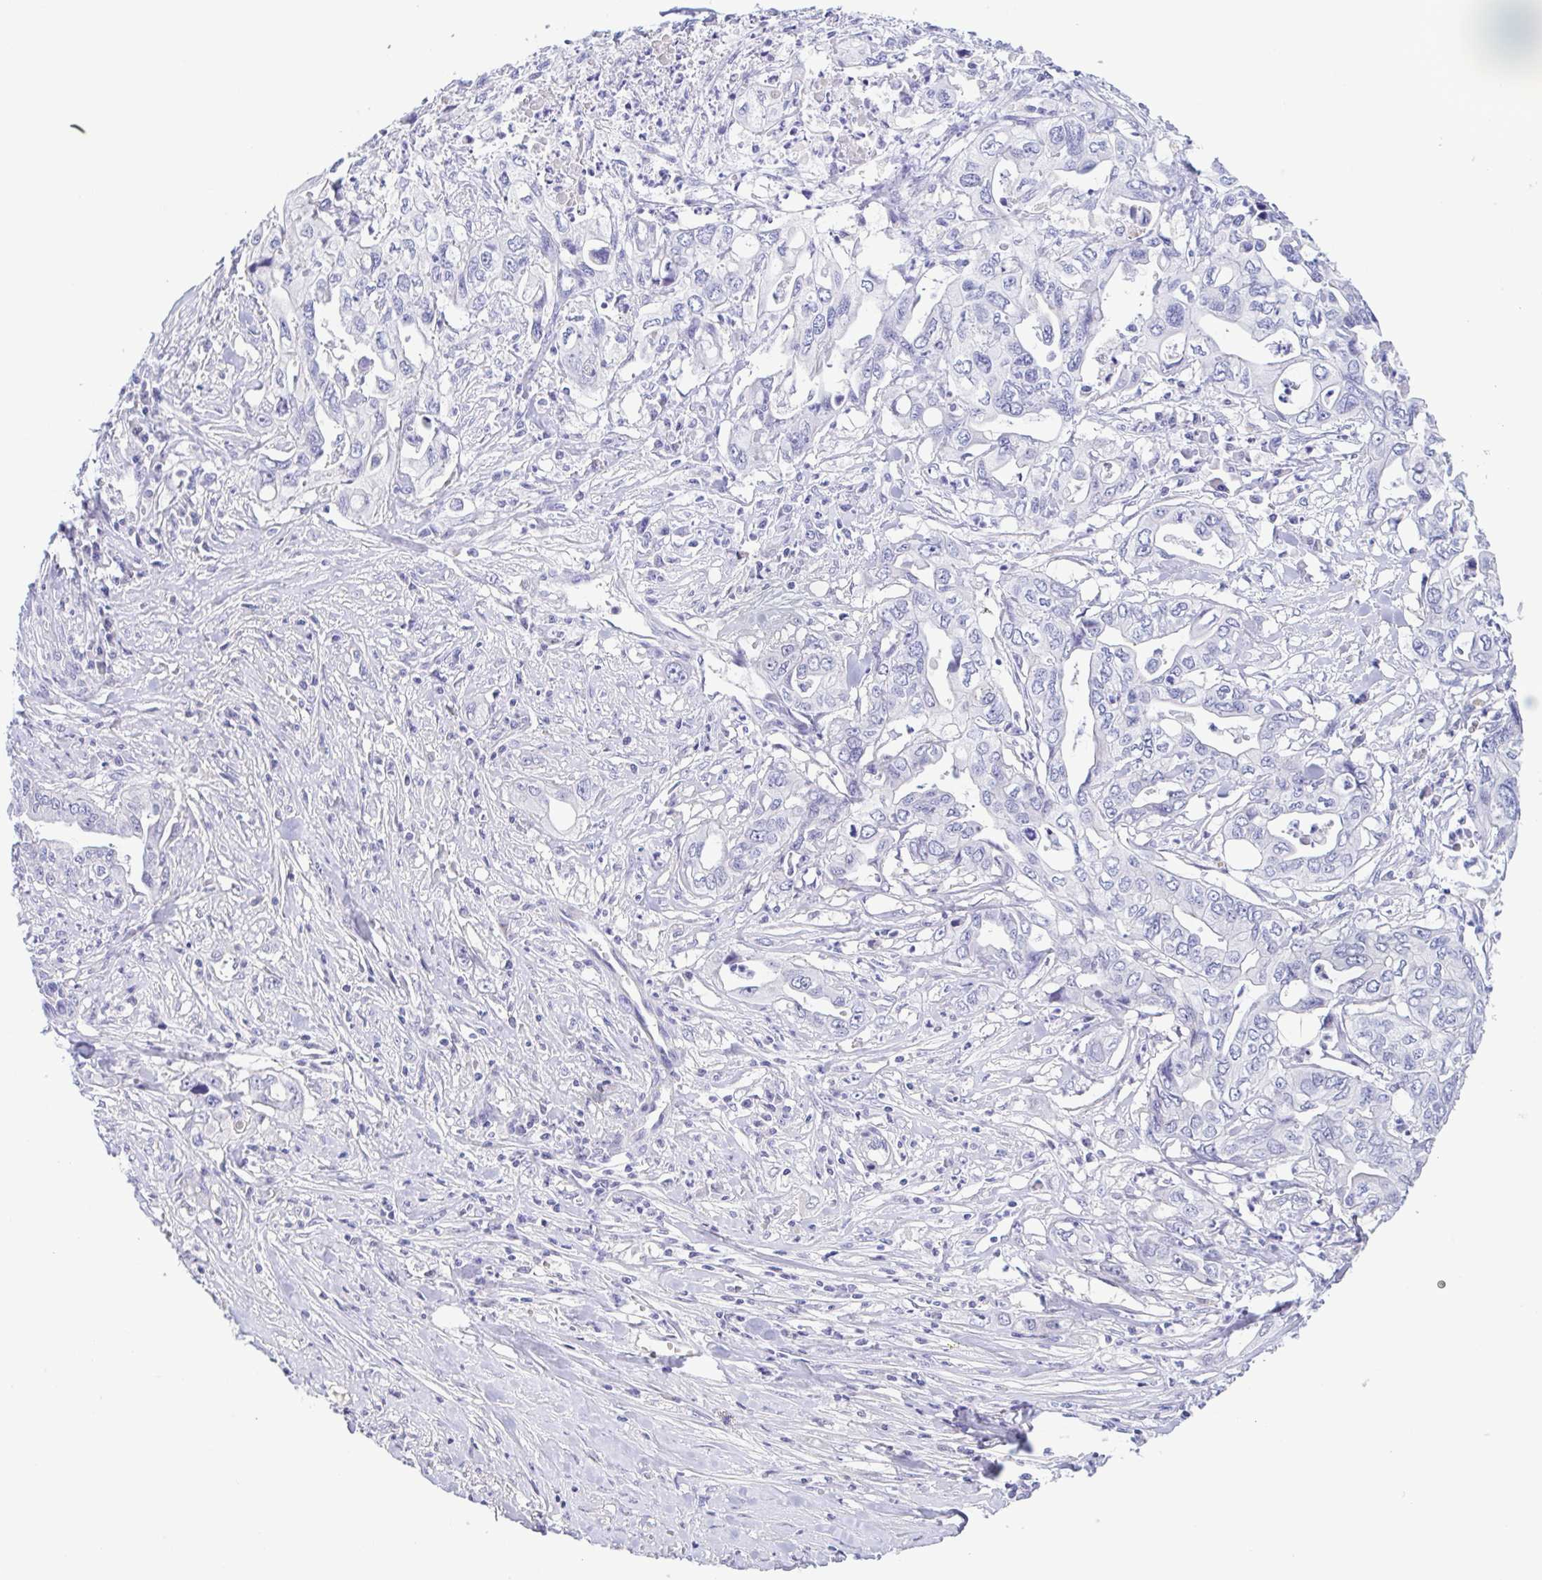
{"staining": {"intensity": "negative", "quantity": "none", "location": "none"}, "tissue": "pancreatic cancer", "cell_type": "Tumor cells", "image_type": "cancer", "snomed": [{"axis": "morphology", "description": "Adenocarcinoma, NOS"}, {"axis": "topography", "description": "Pancreas"}], "caption": "Immunohistochemistry (IHC) of human pancreatic cancer shows no positivity in tumor cells.", "gene": "TREH", "patient": {"sex": "male", "age": 68}}